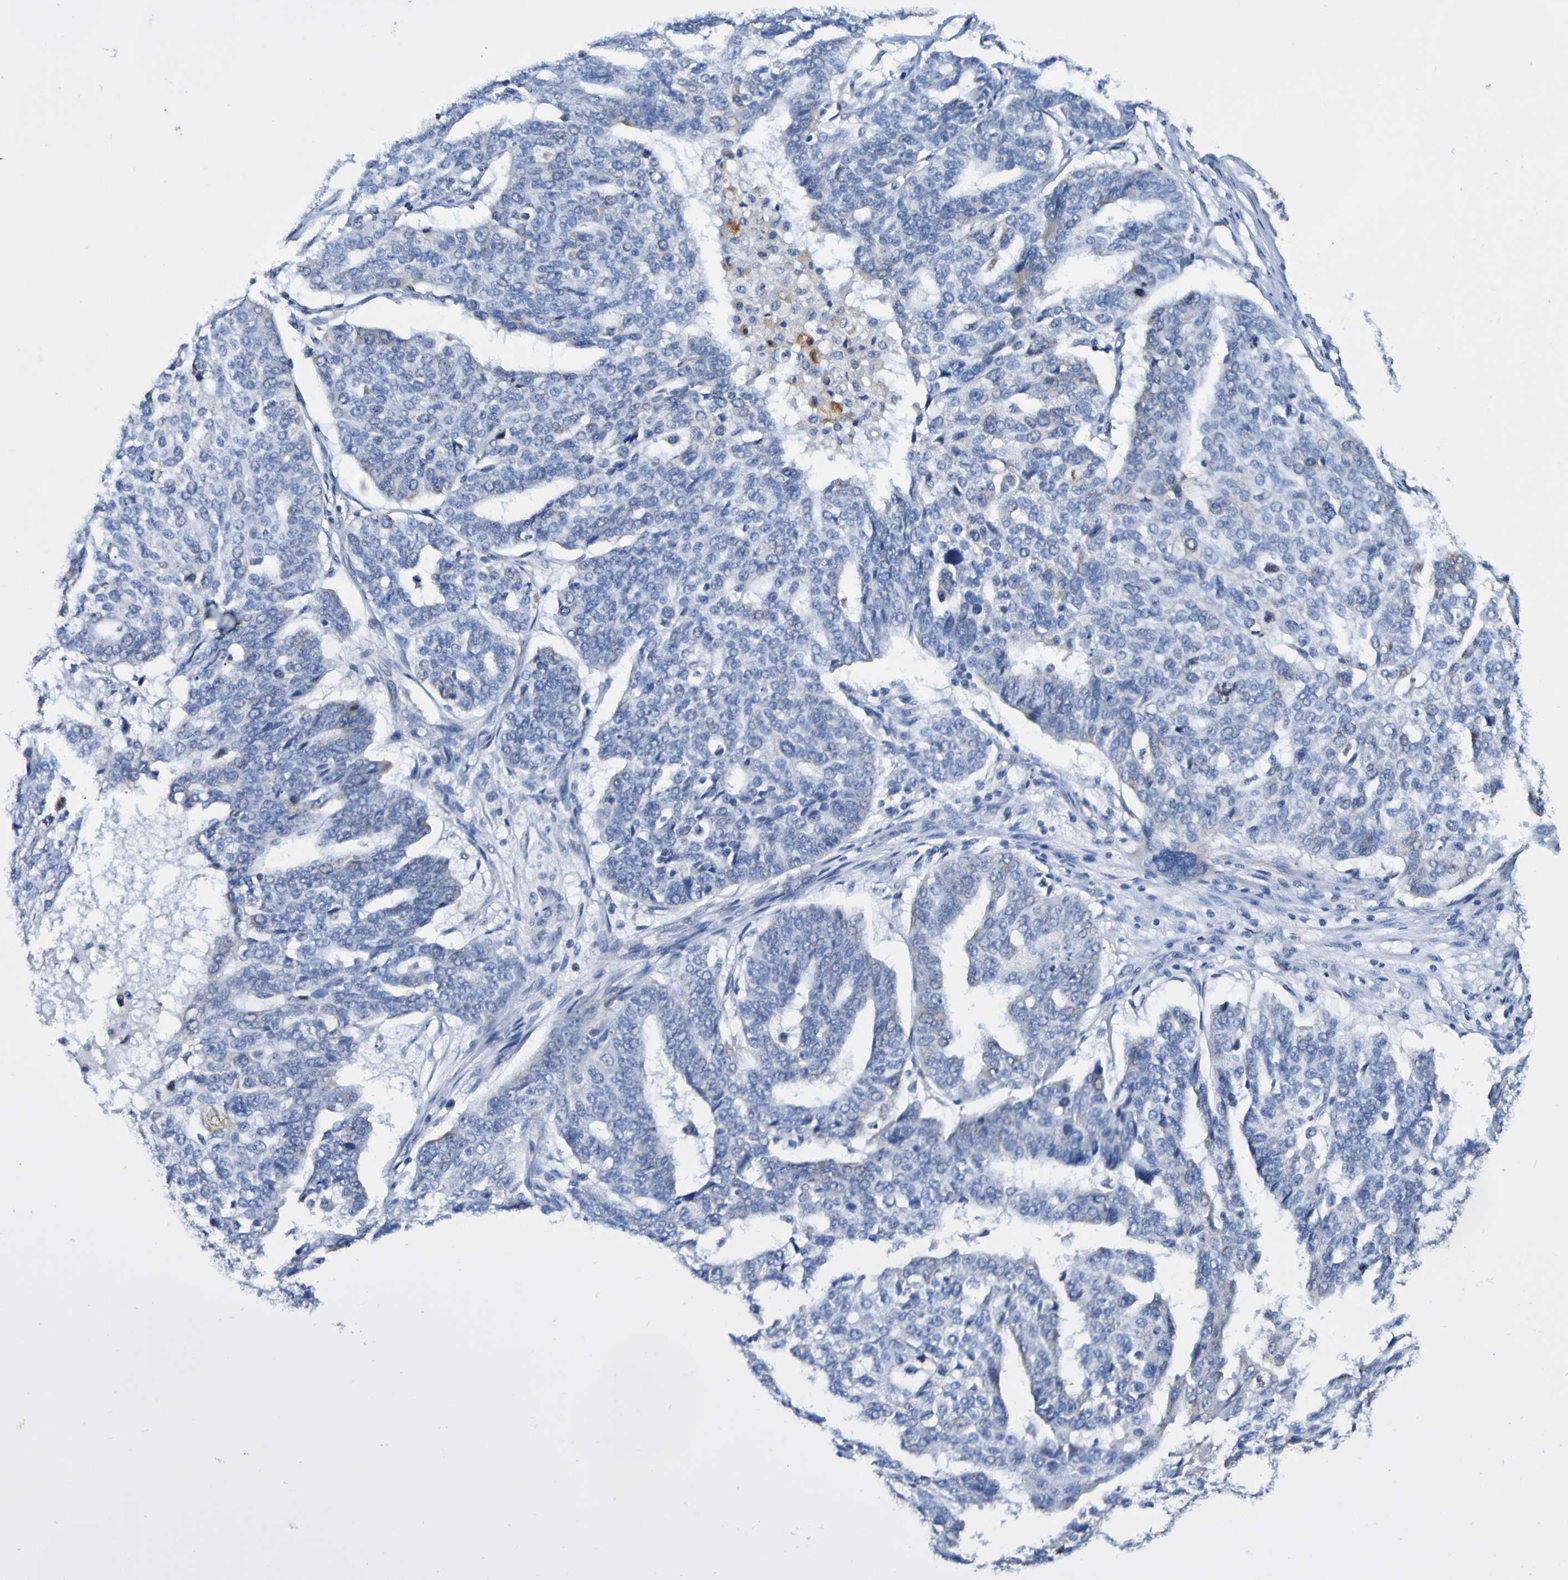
{"staining": {"intensity": "negative", "quantity": "none", "location": "none"}, "tissue": "ovarian cancer", "cell_type": "Tumor cells", "image_type": "cancer", "snomed": [{"axis": "morphology", "description": "Cystadenocarcinoma, serous, NOS"}, {"axis": "topography", "description": "Ovary"}], "caption": "Image shows no protein staining in tumor cells of ovarian serous cystadenocarcinoma tissue.", "gene": "ACVR1C", "patient": {"sex": "female", "age": 59}}